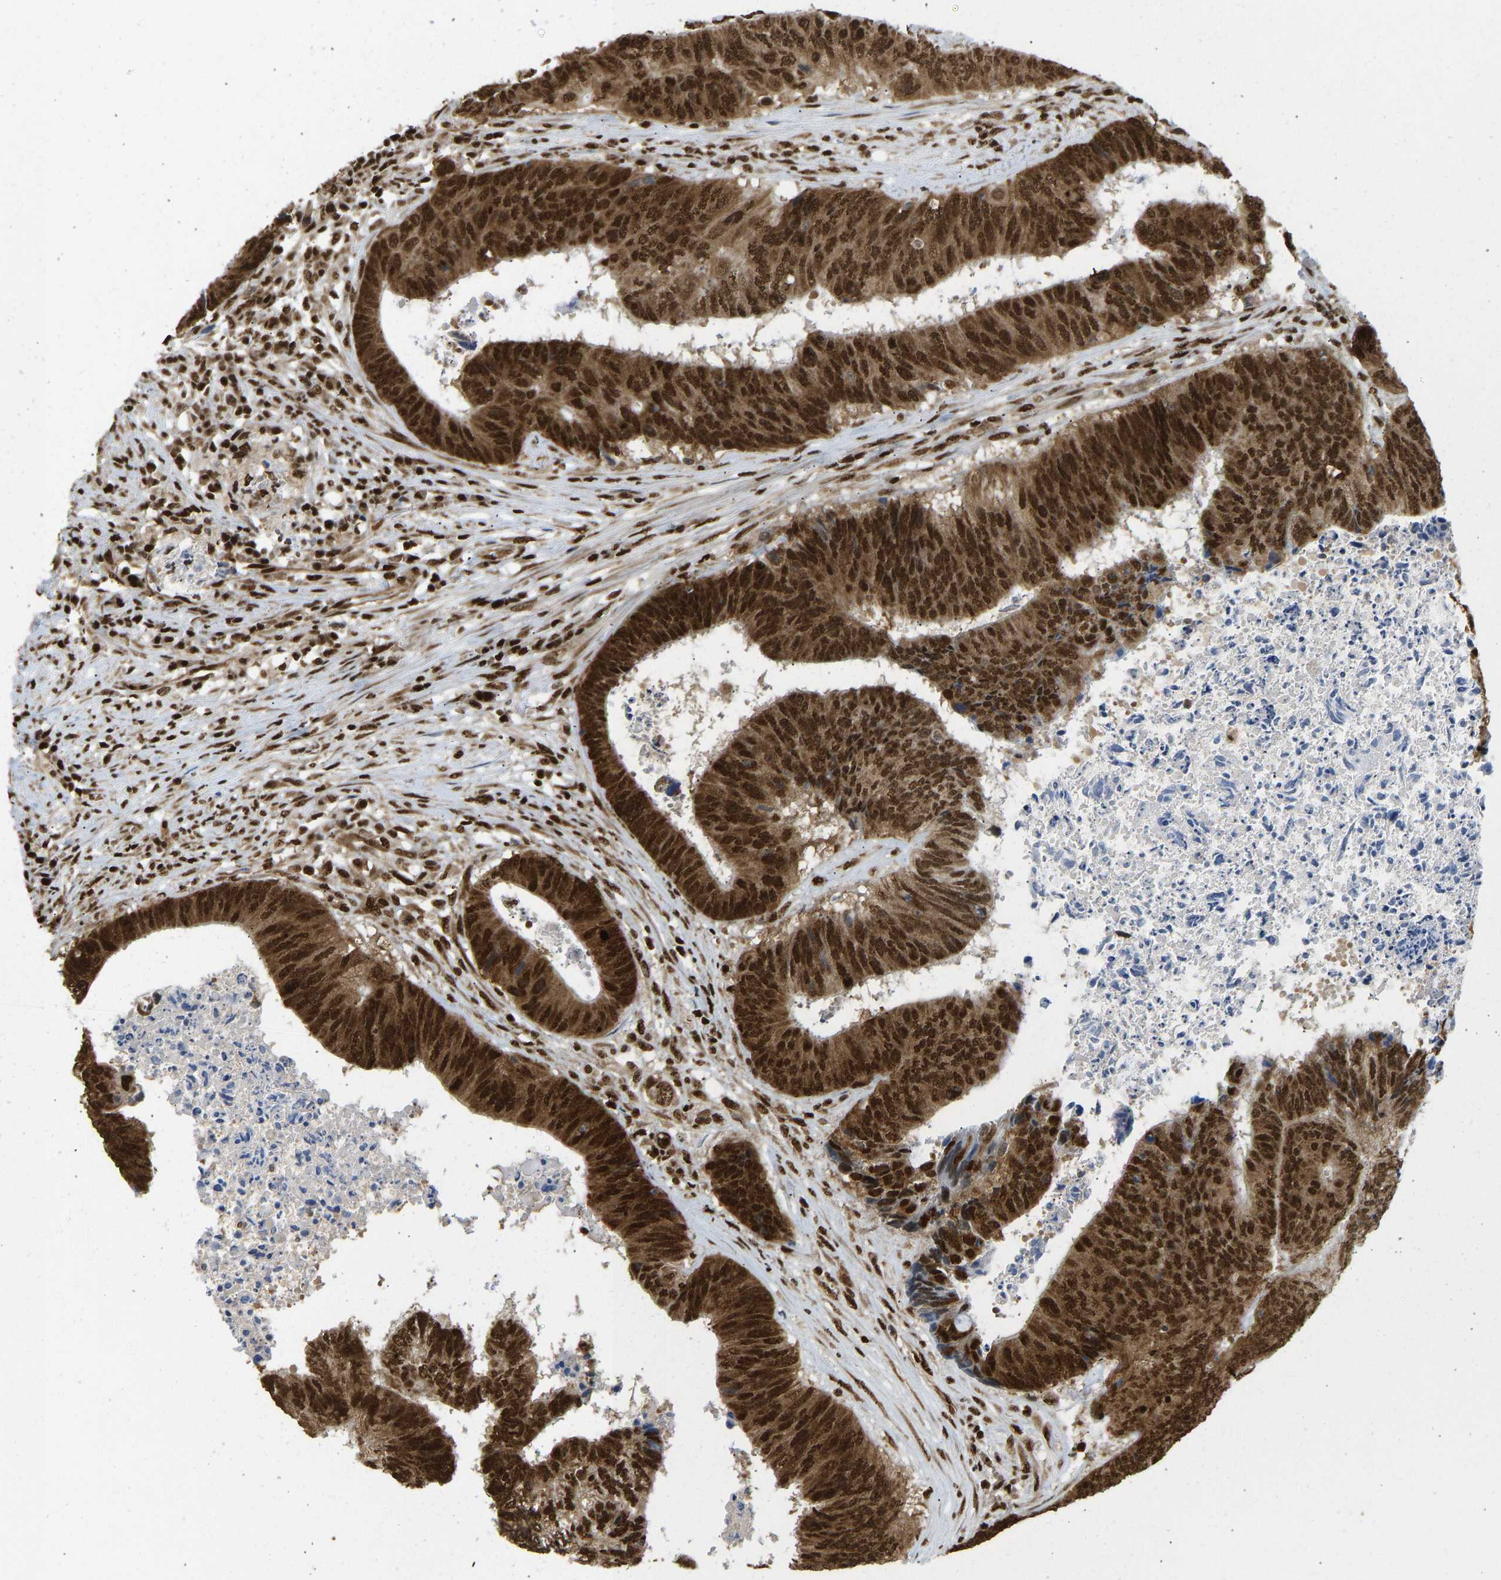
{"staining": {"intensity": "strong", "quantity": ">75%", "location": "cytoplasmic/membranous,nuclear"}, "tissue": "colorectal cancer", "cell_type": "Tumor cells", "image_type": "cancer", "snomed": [{"axis": "morphology", "description": "Adenocarcinoma, NOS"}, {"axis": "topography", "description": "Rectum"}], "caption": "There is high levels of strong cytoplasmic/membranous and nuclear expression in tumor cells of colorectal adenocarcinoma, as demonstrated by immunohistochemical staining (brown color).", "gene": "ZSCAN20", "patient": {"sex": "male", "age": 72}}